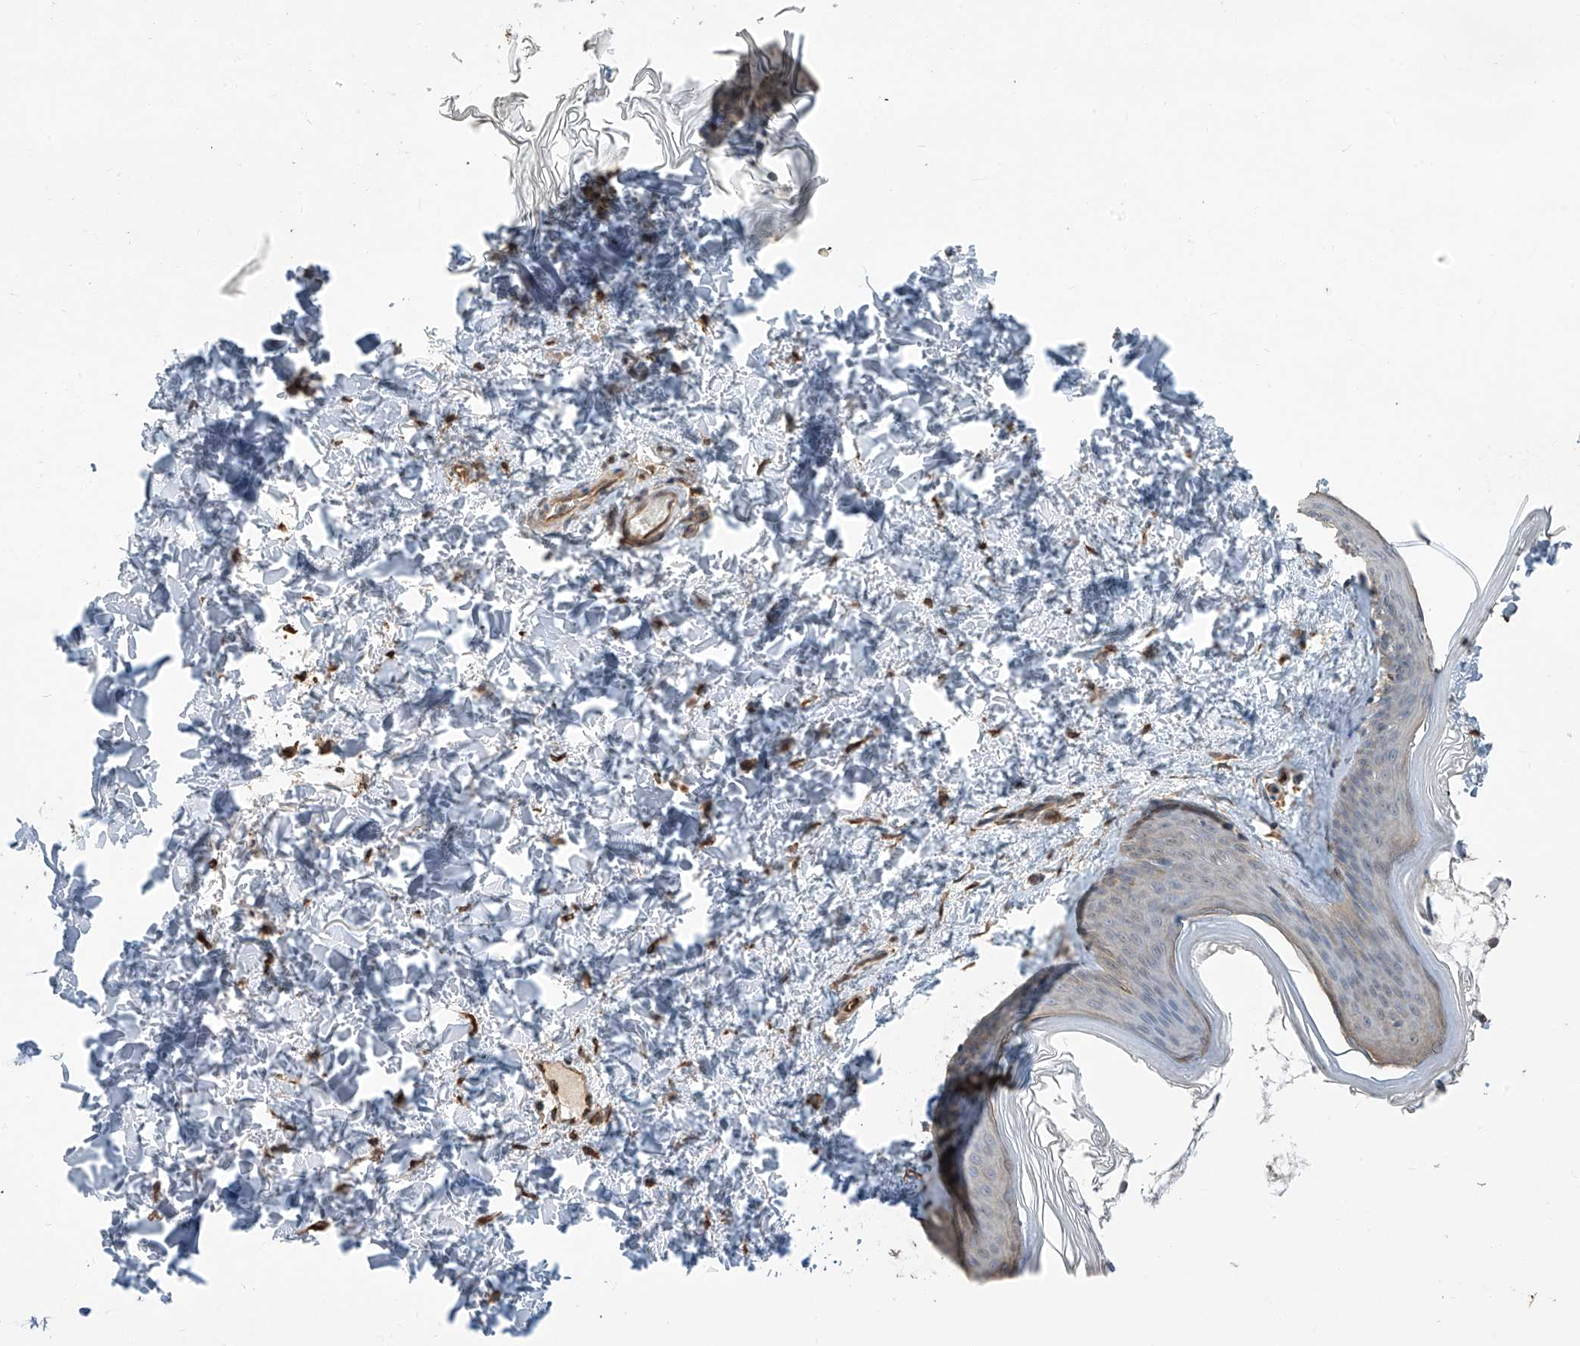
{"staining": {"intensity": "strong", "quantity": ">75%", "location": "cytoplasmic/membranous"}, "tissue": "skin", "cell_type": "Fibroblasts", "image_type": "normal", "snomed": [{"axis": "morphology", "description": "Normal tissue, NOS"}, {"axis": "topography", "description": "Skin"}], "caption": "IHC micrograph of benign skin: human skin stained using immunohistochemistry (IHC) reveals high levels of strong protein expression localized specifically in the cytoplasmic/membranous of fibroblasts, appearing as a cytoplasmic/membranous brown color.", "gene": "AGBL5", "patient": {"sex": "female", "age": 27}}